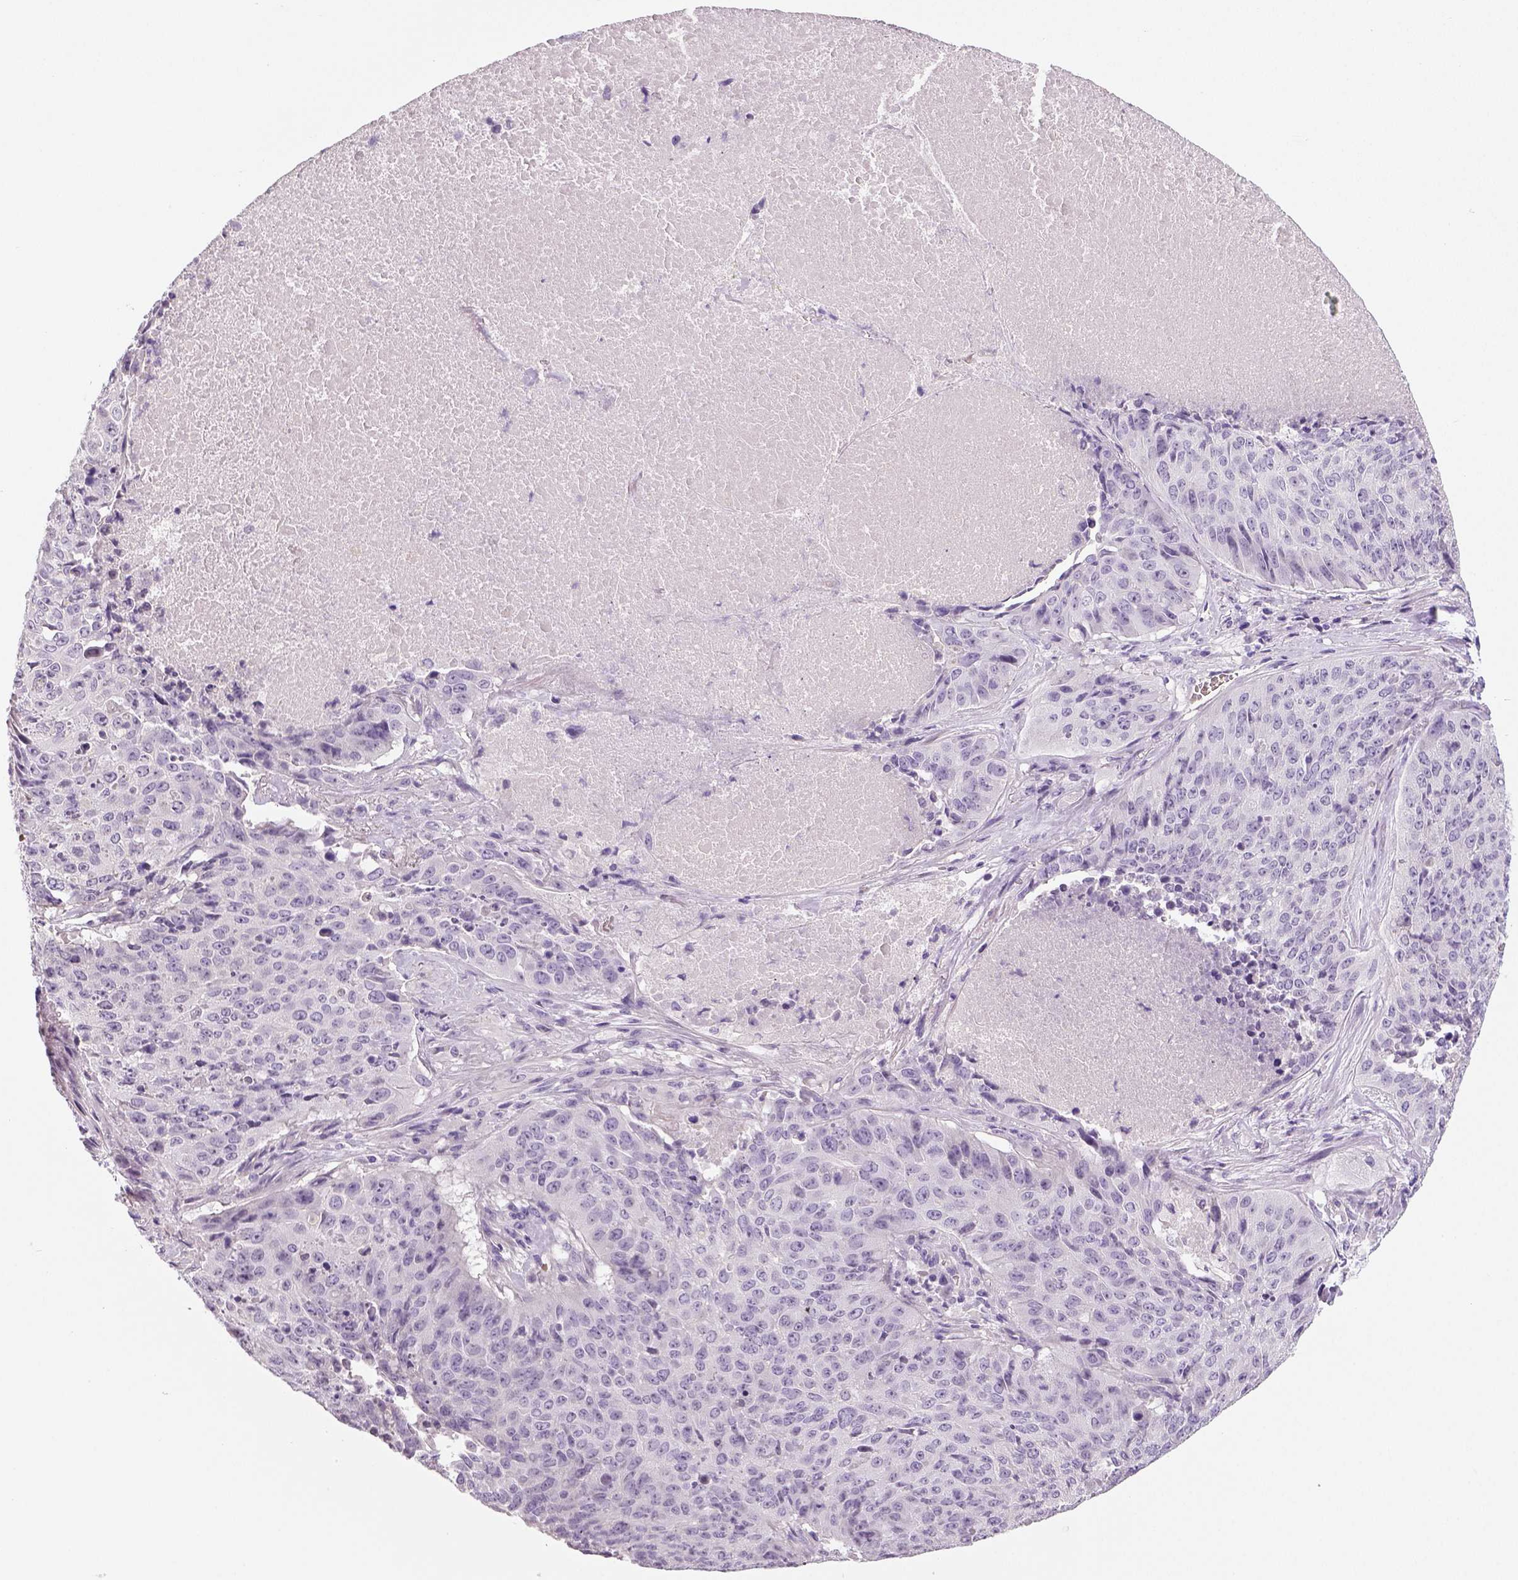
{"staining": {"intensity": "negative", "quantity": "none", "location": "none"}, "tissue": "lung cancer", "cell_type": "Tumor cells", "image_type": "cancer", "snomed": [{"axis": "morphology", "description": "Normal tissue, NOS"}, {"axis": "morphology", "description": "Squamous cell carcinoma, NOS"}, {"axis": "topography", "description": "Bronchus"}, {"axis": "topography", "description": "Lung"}], "caption": "Immunohistochemical staining of lung squamous cell carcinoma shows no significant expression in tumor cells. (Immunohistochemistry (ihc), brightfield microscopy, high magnification).", "gene": "TSPAN7", "patient": {"sex": "male", "age": 64}}